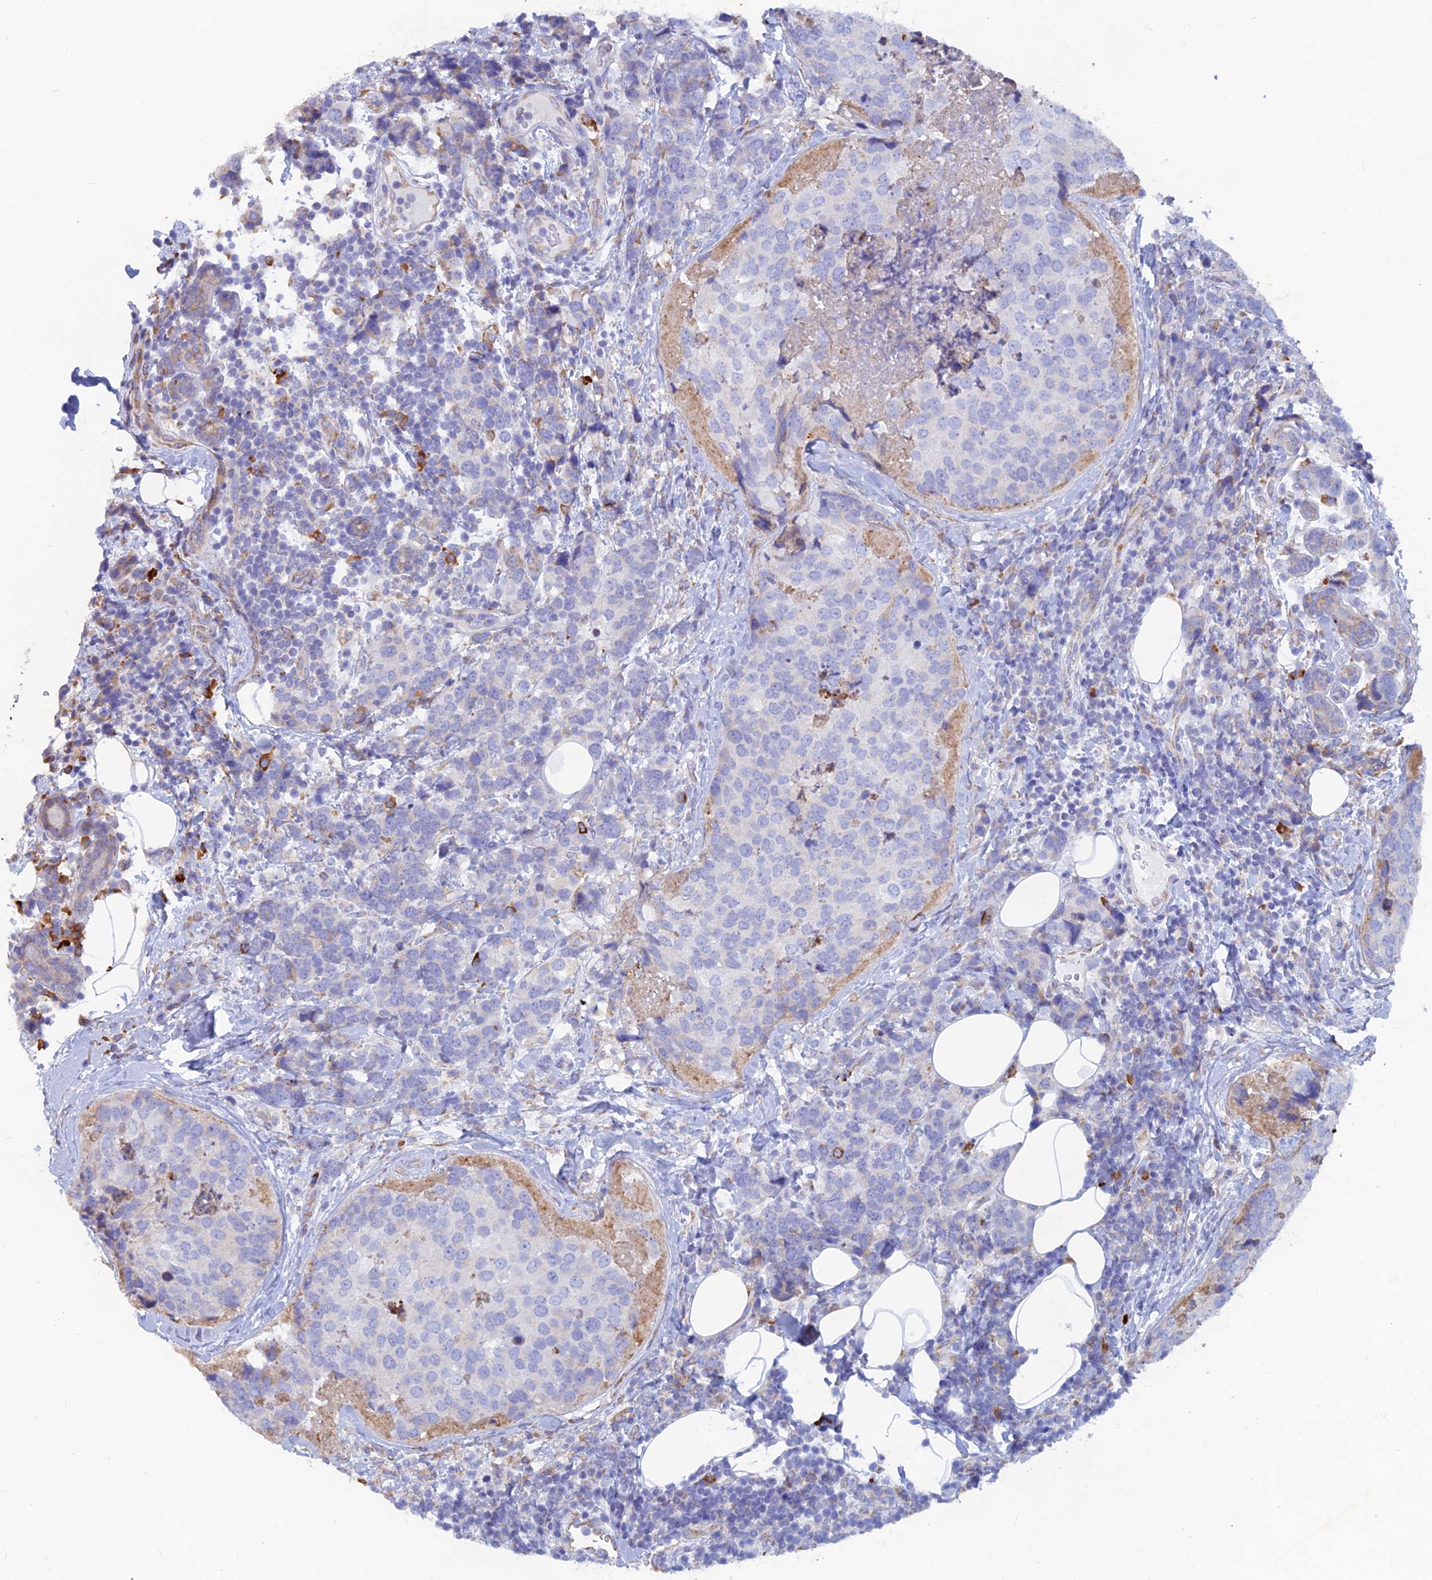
{"staining": {"intensity": "negative", "quantity": "none", "location": "none"}, "tissue": "breast cancer", "cell_type": "Tumor cells", "image_type": "cancer", "snomed": [{"axis": "morphology", "description": "Lobular carcinoma"}, {"axis": "topography", "description": "Breast"}], "caption": "IHC photomicrograph of neoplastic tissue: lobular carcinoma (breast) stained with DAB shows no significant protein positivity in tumor cells. (DAB (3,3'-diaminobenzidine) immunohistochemistry, high magnification).", "gene": "WDR35", "patient": {"sex": "female", "age": 59}}